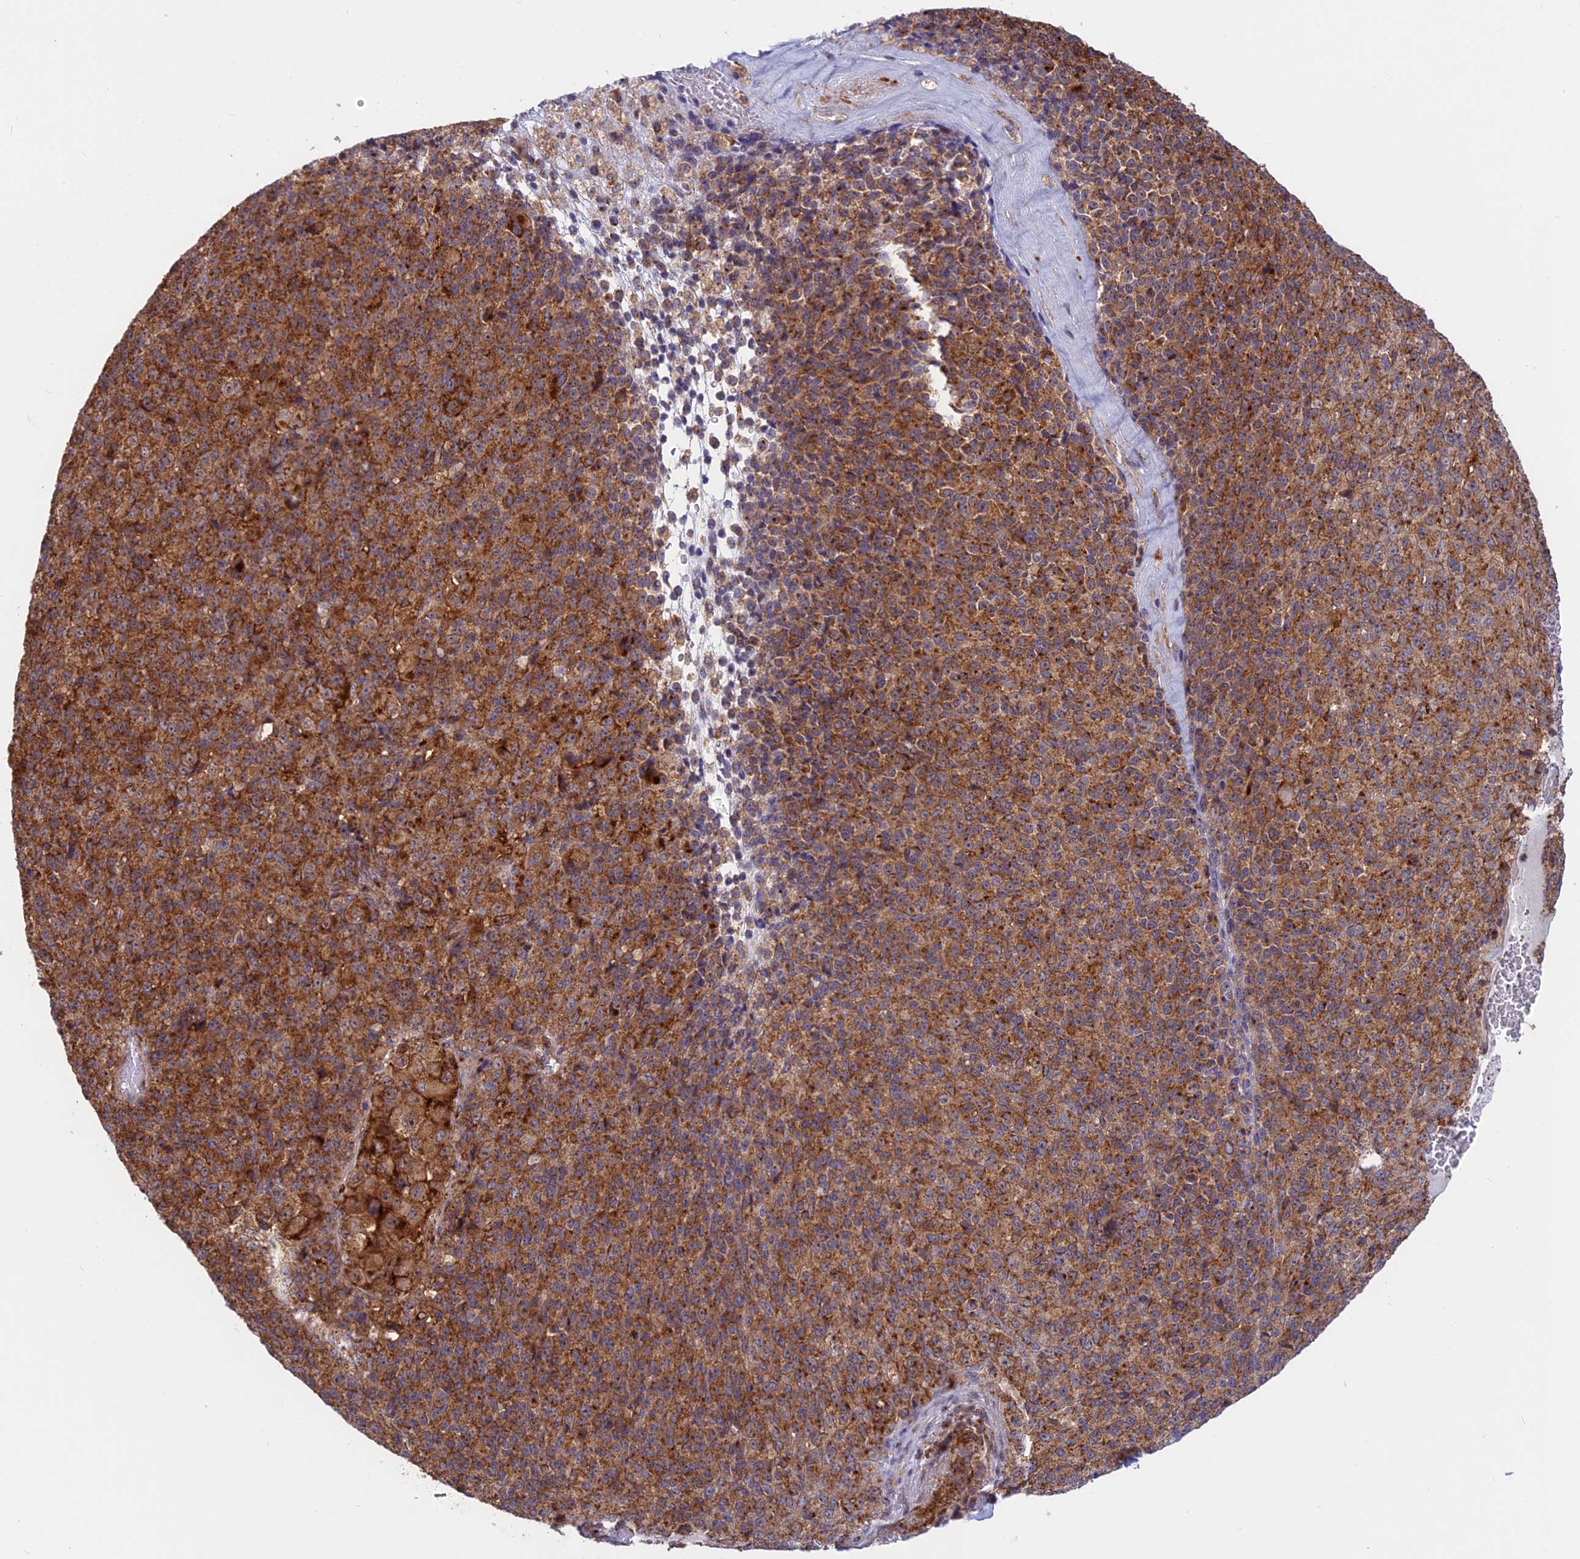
{"staining": {"intensity": "moderate", "quantity": ">75%", "location": "cytoplasmic/membranous"}, "tissue": "melanoma", "cell_type": "Tumor cells", "image_type": "cancer", "snomed": [{"axis": "morphology", "description": "Malignant melanoma, Metastatic site"}, {"axis": "topography", "description": "Brain"}], "caption": "DAB immunohistochemical staining of human melanoma reveals moderate cytoplasmic/membranous protein expression in approximately >75% of tumor cells. (DAB IHC, brown staining for protein, blue staining for nuclei).", "gene": "CLINT1", "patient": {"sex": "female", "age": 56}}